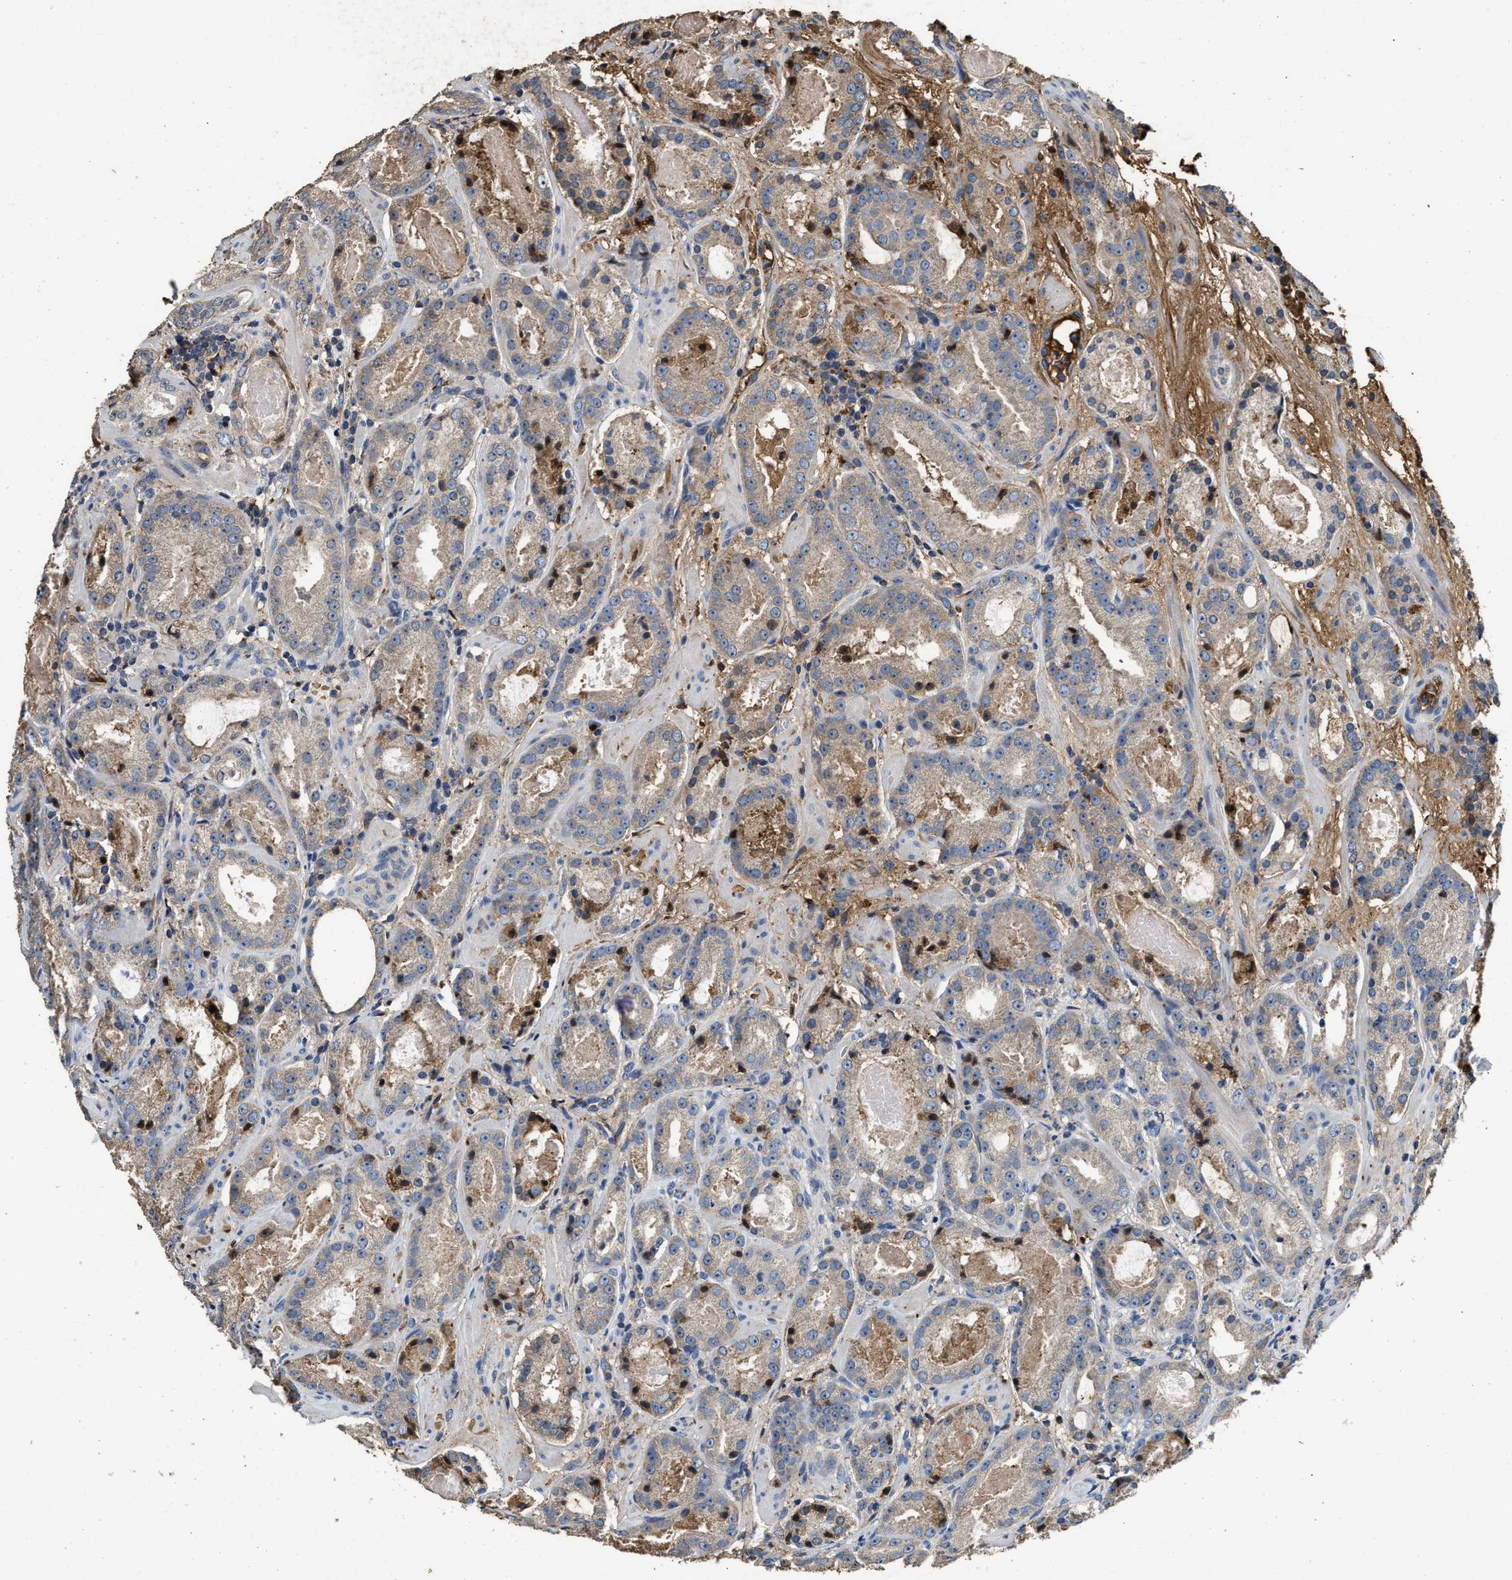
{"staining": {"intensity": "weak", "quantity": ">75%", "location": "cytoplasmic/membranous"}, "tissue": "prostate cancer", "cell_type": "Tumor cells", "image_type": "cancer", "snomed": [{"axis": "morphology", "description": "Adenocarcinoma, Low grade"}, {"axis": "topography", "description": "Prostate"}], "caption": "Immunohistochemical staining of adenocarcinoma (low-grade) (prostate) displays low levels of weak cytoplasmic/membranous protein expression in approximately >75% of tumor cells.", "gene": "C3", "patient": {"sex": "male", "age": 69}}